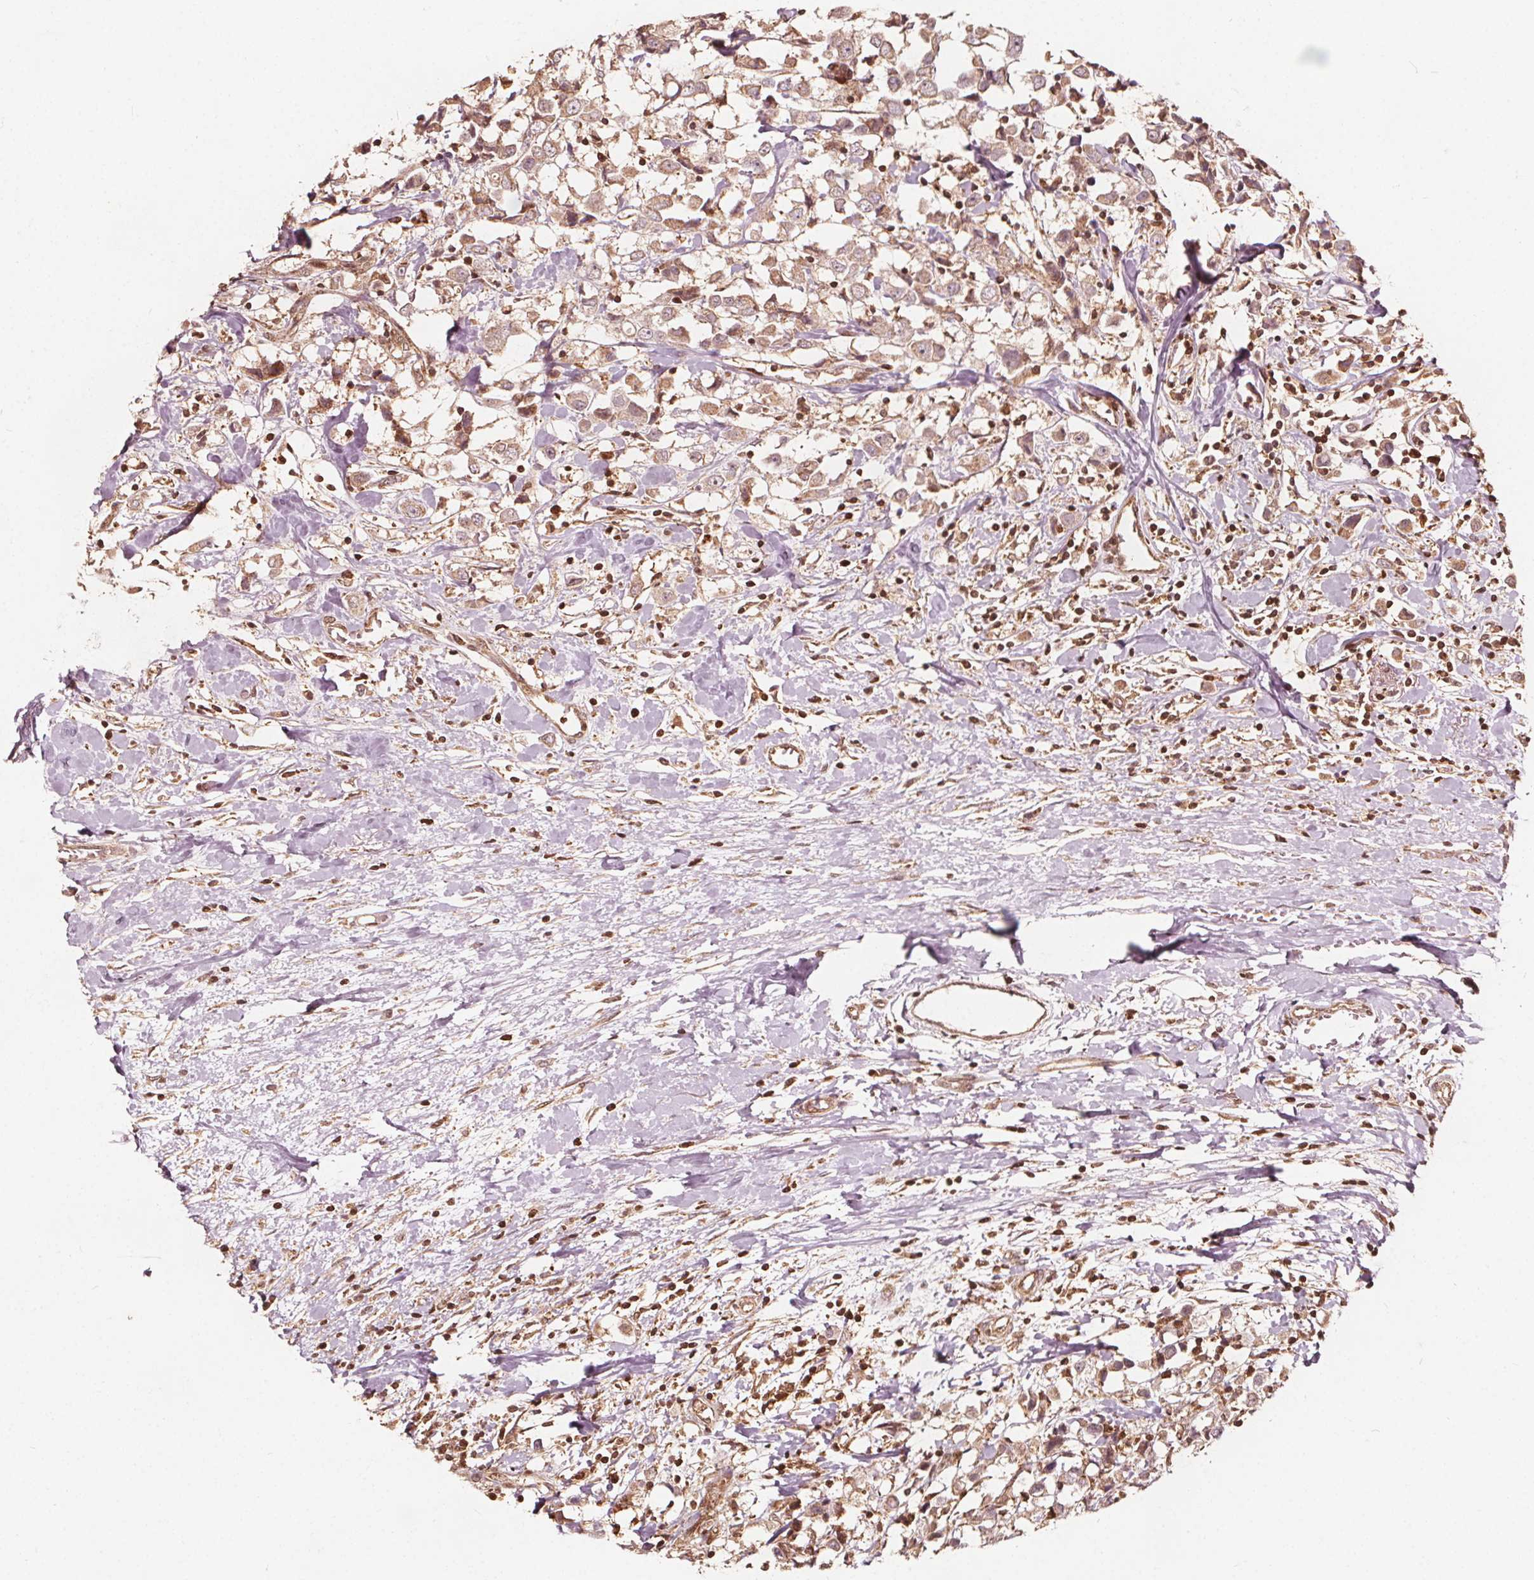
{"staining": {"intensity": "moderate", "quantity": ">75%", "location": "cytoplasmic/membranous"}, "tissue": "breast cancer", "cell_type": "Tumor cells", "image_type": "cancer", "snomed": [{"axis": "morphology", "description": "Duct carcinoma"}, {"axis": "topography", "description": "Breast"}], "caption": "Breast cancer stained with DAB IHC demonstrates medium levels of moderate cytoplasmic/membranous staining in approximately >75% of tumor cells. Nuclei are stained in blue.", "gene": "AIP", "patient": {"sex": "female", "age": 61}}